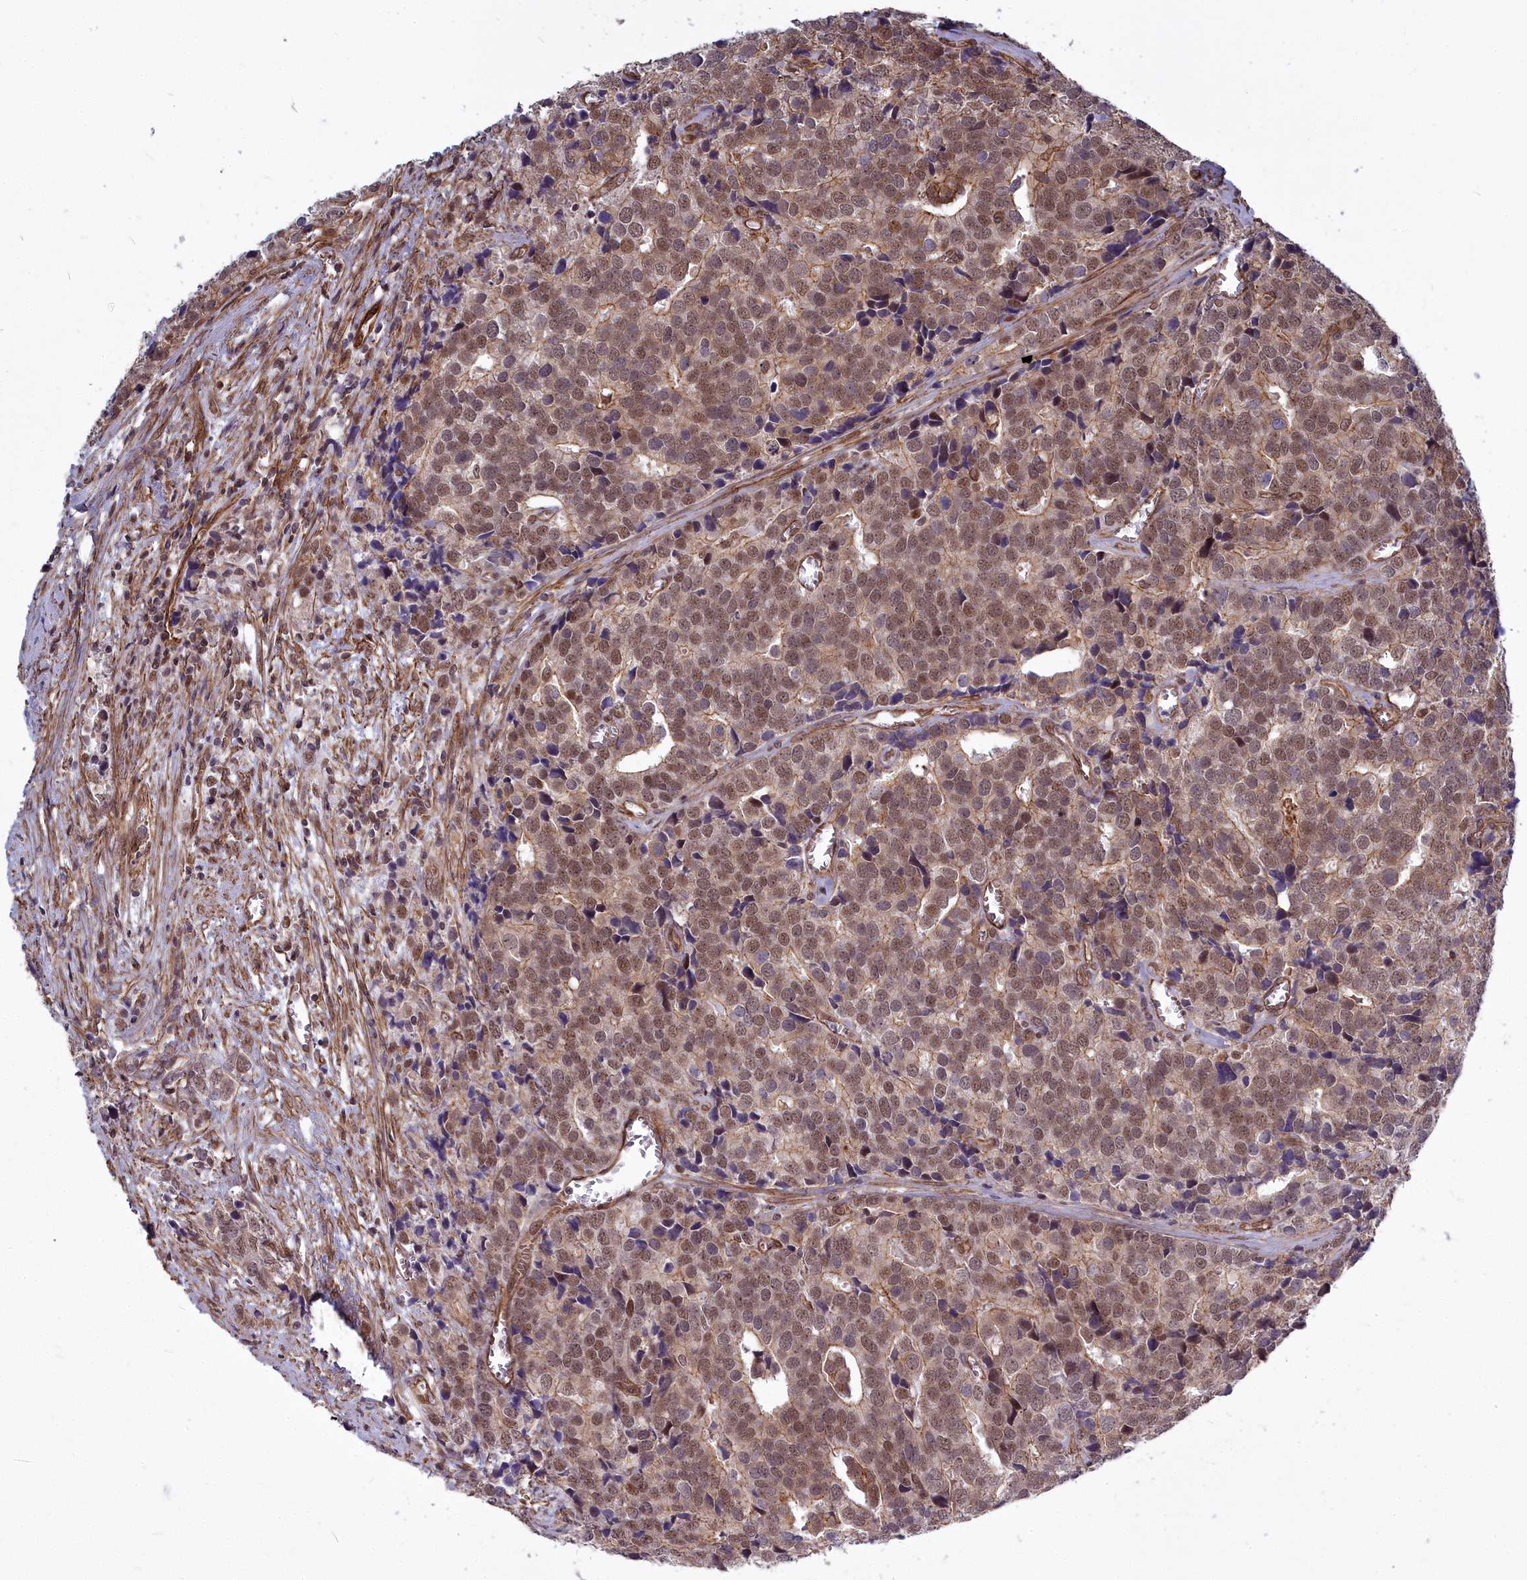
{"staining": {"intensity": "moderate", "quantity": ">75%", "location": "nuclear"}, "tissue": "prostate cancer", "cell_type": "Tumor cells", "image_type": "cancer", "snomed": [{"axis": "morphology", "description": "Adenocarcinoma, High grade"}, {"axis": "topography", "description": "Prostate"}], "caption": "This photomicrograph exhibits immunohistochemistry staining of adenocarcinoma (high-grade) (prostate), with medium moderate nuclear staining in about >75% of tumor cells.", "gene": "YJU2", "patient": {"sex": "male", "age": 71}}